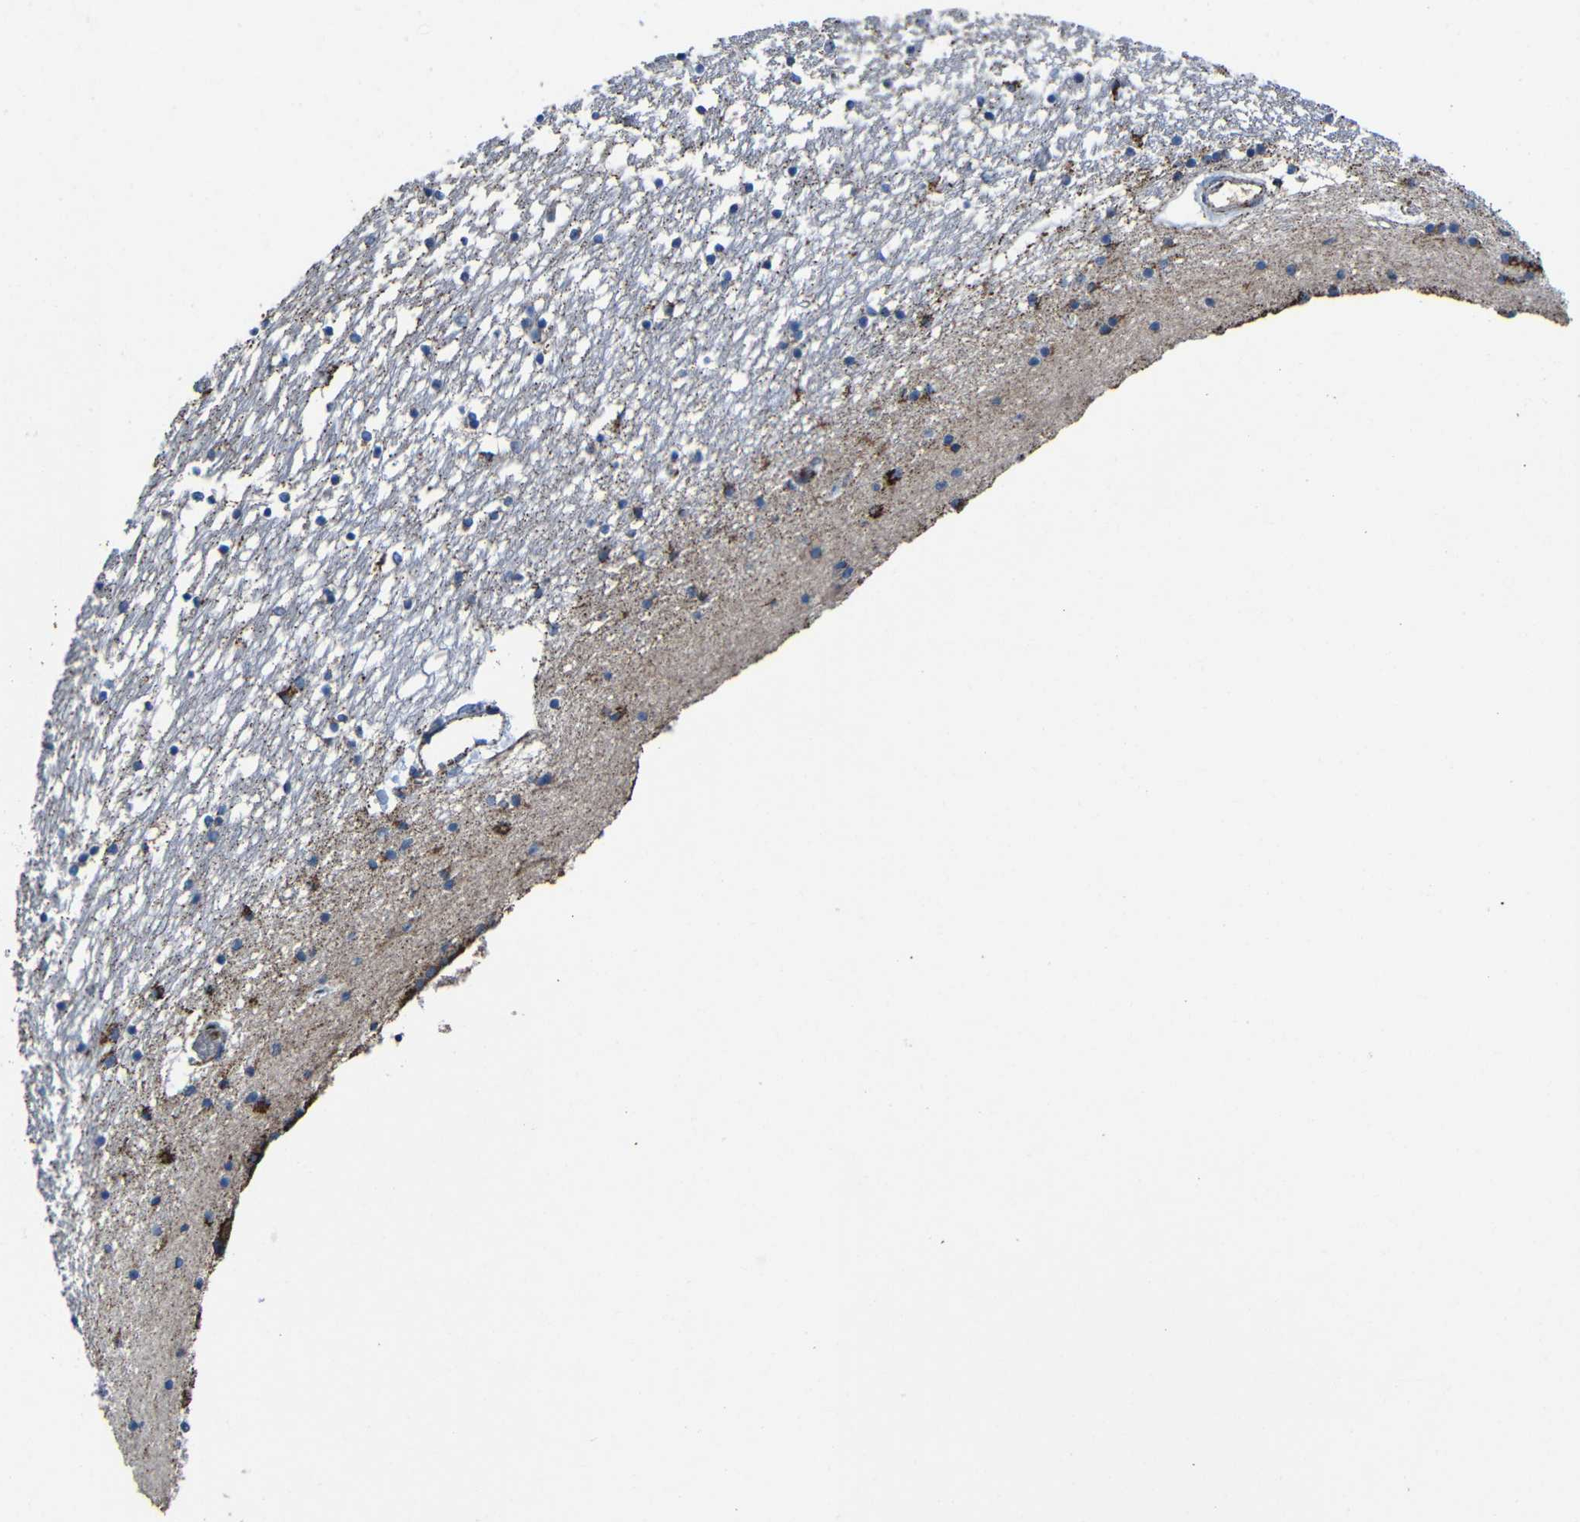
{"staining": {"intensity": "strong", "quantity": "25%-75%", "location": "cytoplasmic/membranous,nuclear"}, "tissue": "caudate", "cell_type": "Glial cells", "image_type": "normal", "snomed": [{"axis": "morphology", "description": "Normal tissue, NOS"}, {"axis": "topography", "description": "Lateral ventricle wall"}], "caption": "Protein expression analysis of benign caudate demonstrates strong cytoplasmic/membranous,nuclear positivity in approximately 25%-75% of glial cells.", "gene": "CA5B", "patient": {"sex": "male", "age": 45}}